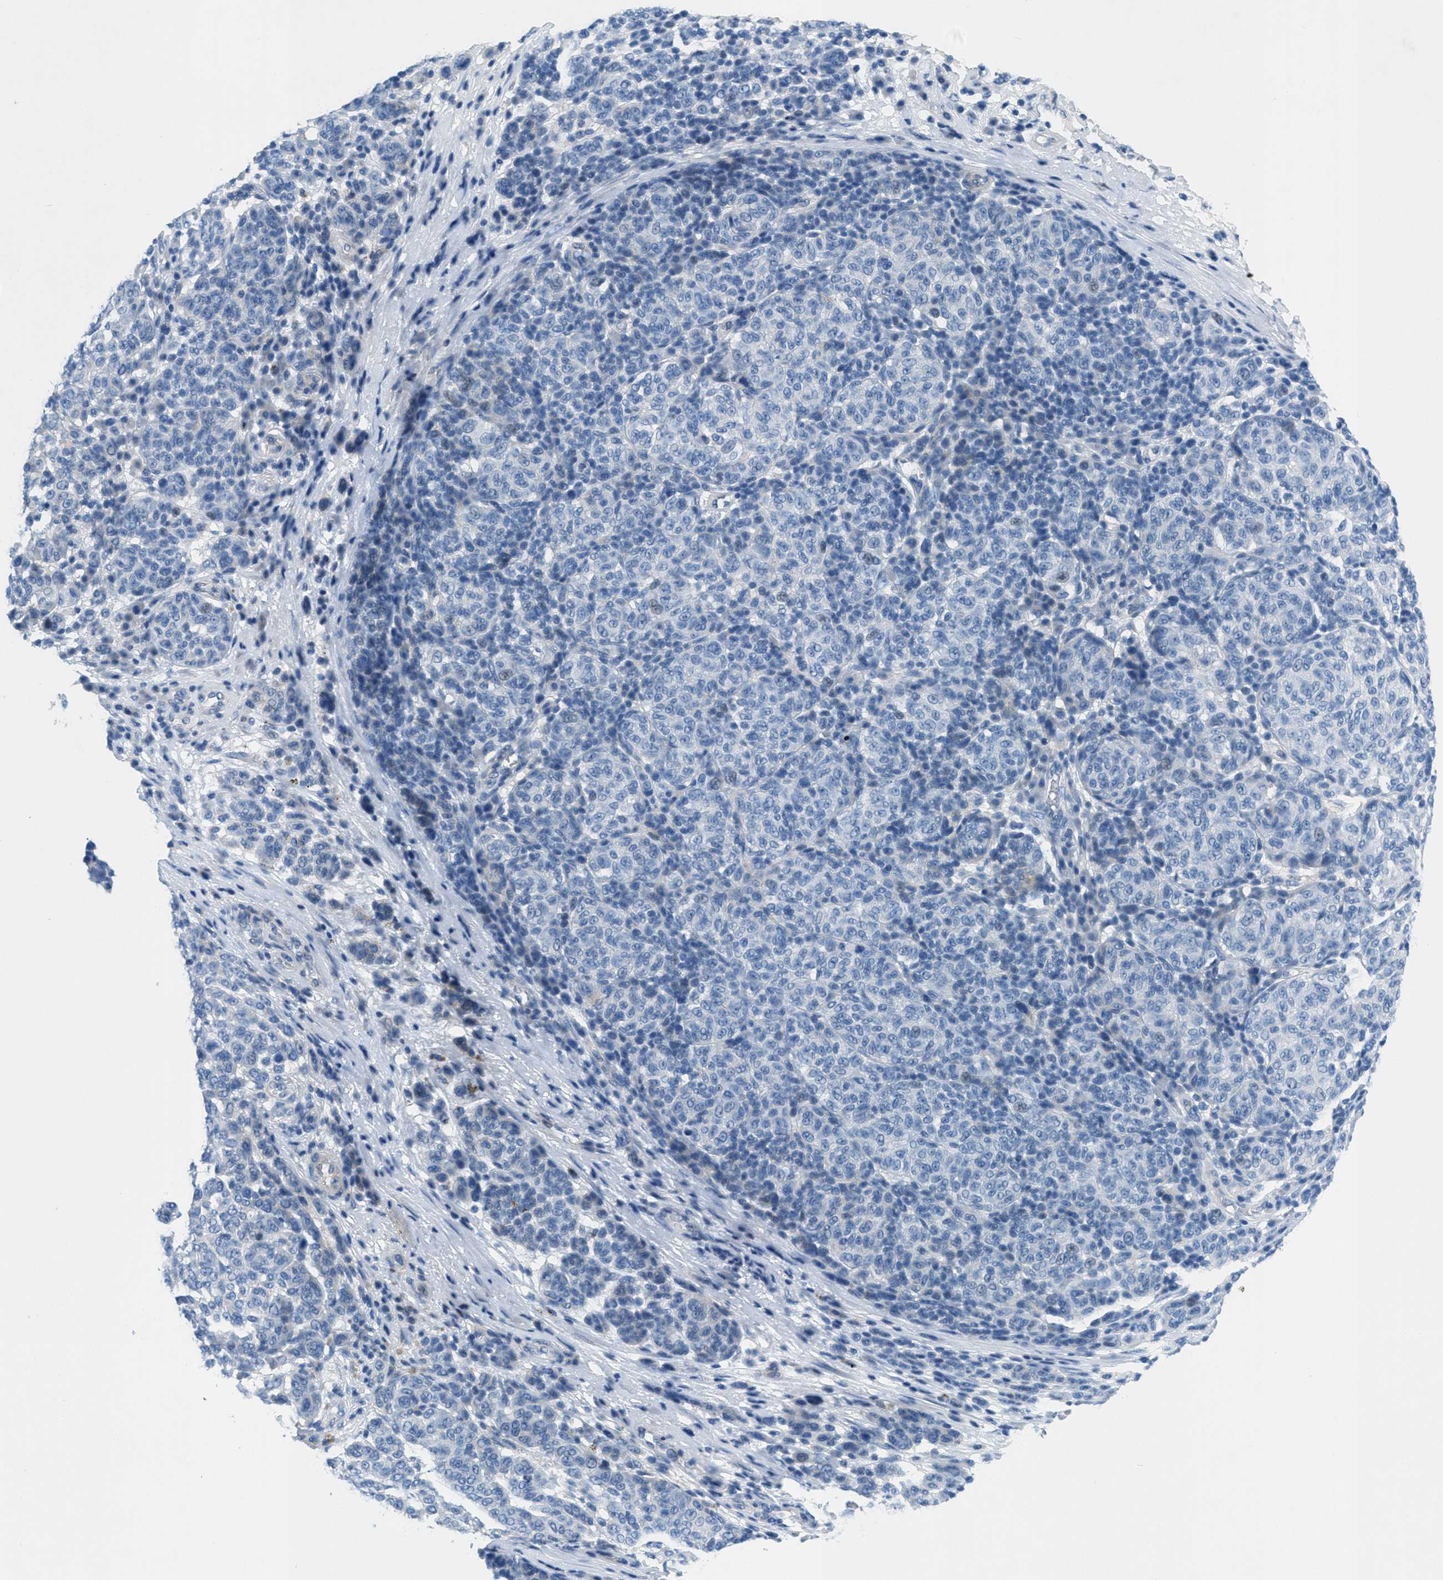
{"staining": {"intensity": "weak", "quantity": "<25%", "location": "nuclear"}, "tissue": "melanoma", "cell_type": "Tumor cells", "image_type": "cancer", "snomed": [{"axis": "morphology", "description": "Malignant melanoma, NOS"}, {"axis": "topography", "description": "Skin"}], "caption": "Melanoma was stained to show a protein in brown. There is no significant expression in tumor cells.", "gene": "GALNT17", "patient": {"sex": "male", "age": 59}}